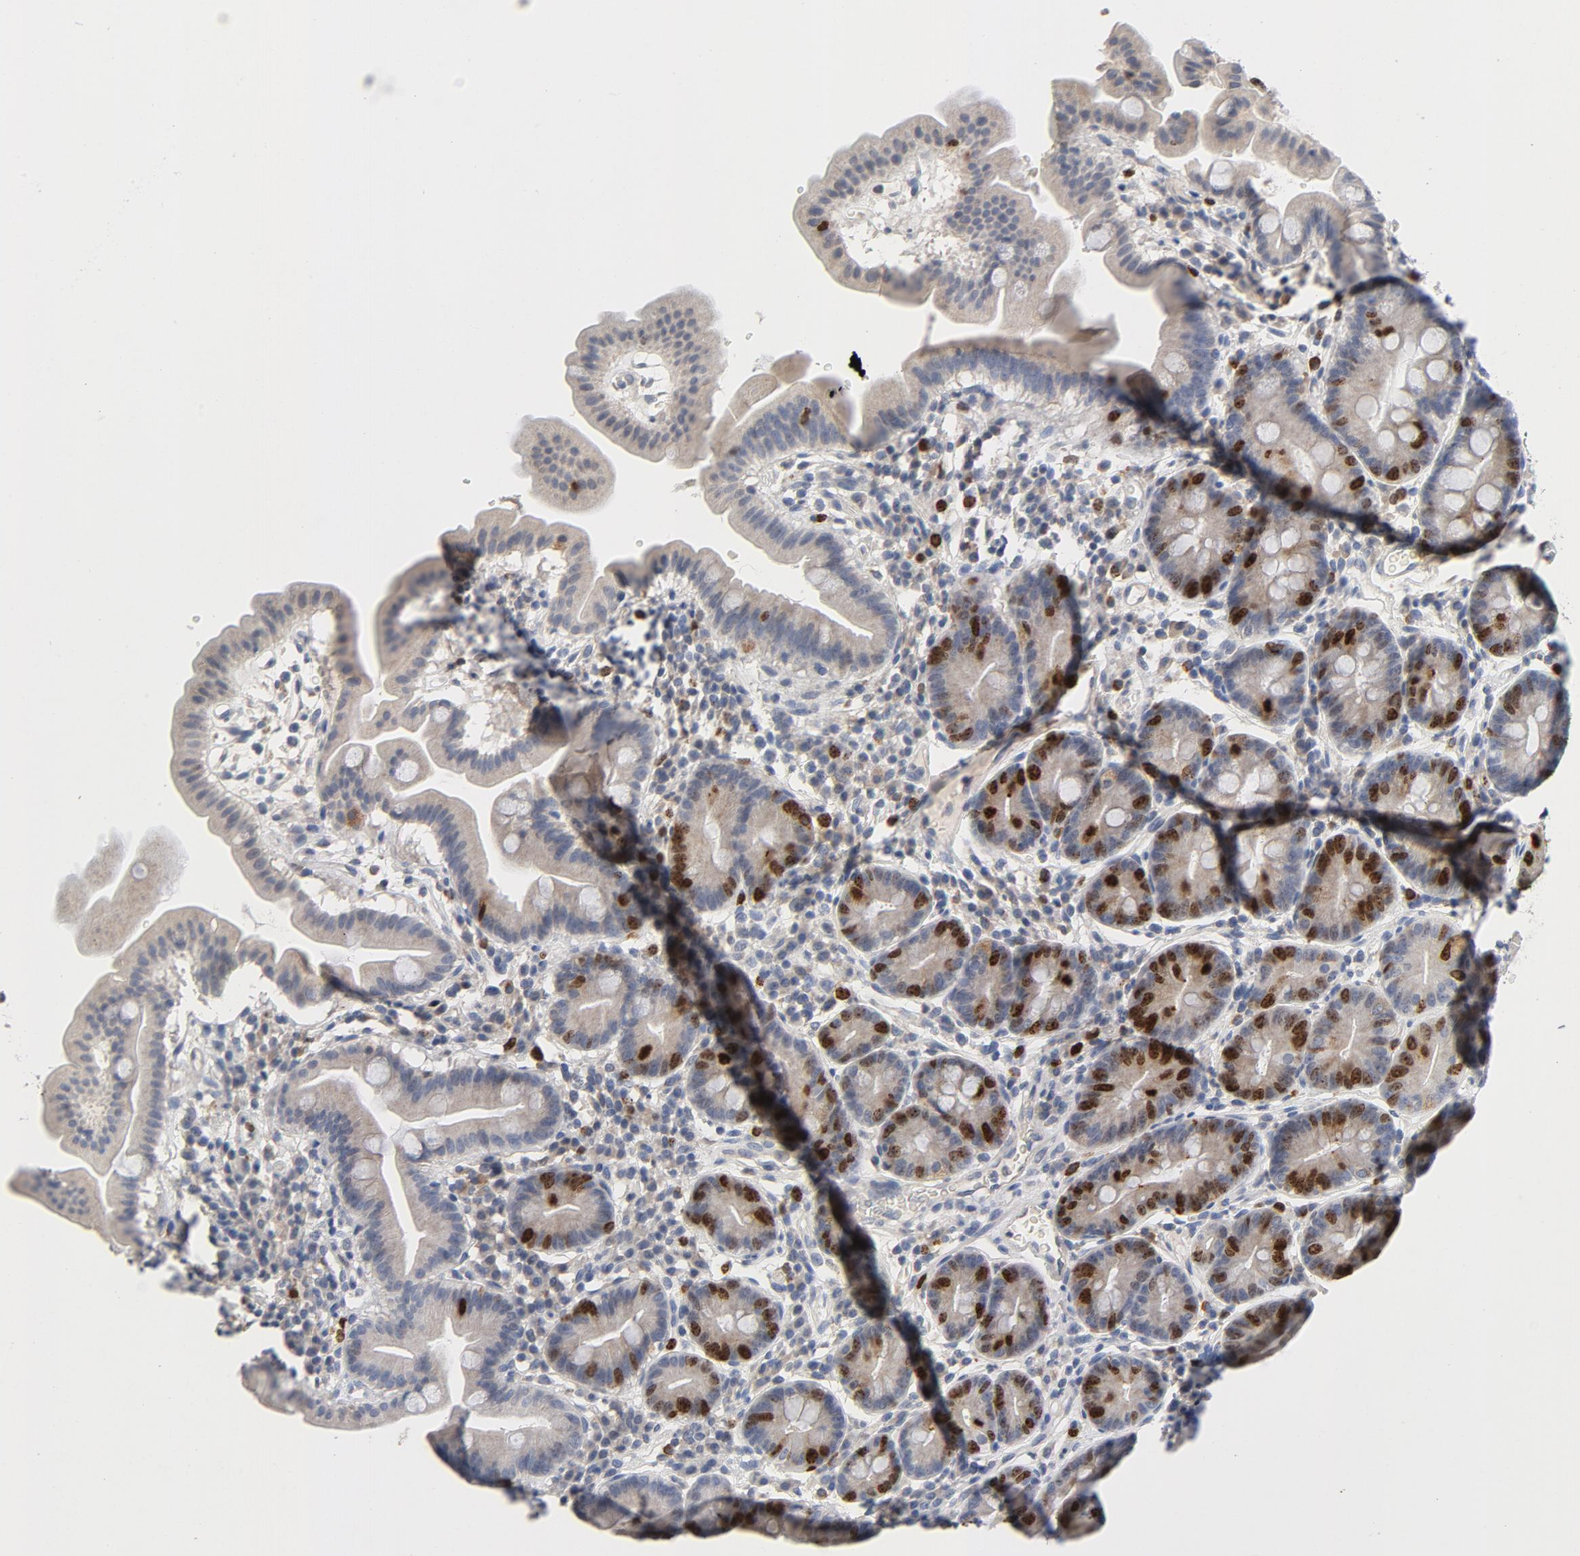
{"staining": {"intensity": "moderate", "quantity": "25%-75%", "location": "nuclear"}, "tissue": "duodenum", "cell_type": "Glandular cells", "image_type": "normal", "snomed": [{"axis": "morphology", "description": "Normal tissue, NOS"}, {"axis": "topography", "description": "Duodenum"}], "caption": "Approximately 25%-75% of glandular cells in unremarkable duodenum show moderate nuclear protein positivity as visualized by brown immunohistochemical staining.", "gene": "BIRC5", "patient": {"sex": "male", "age": 50}}